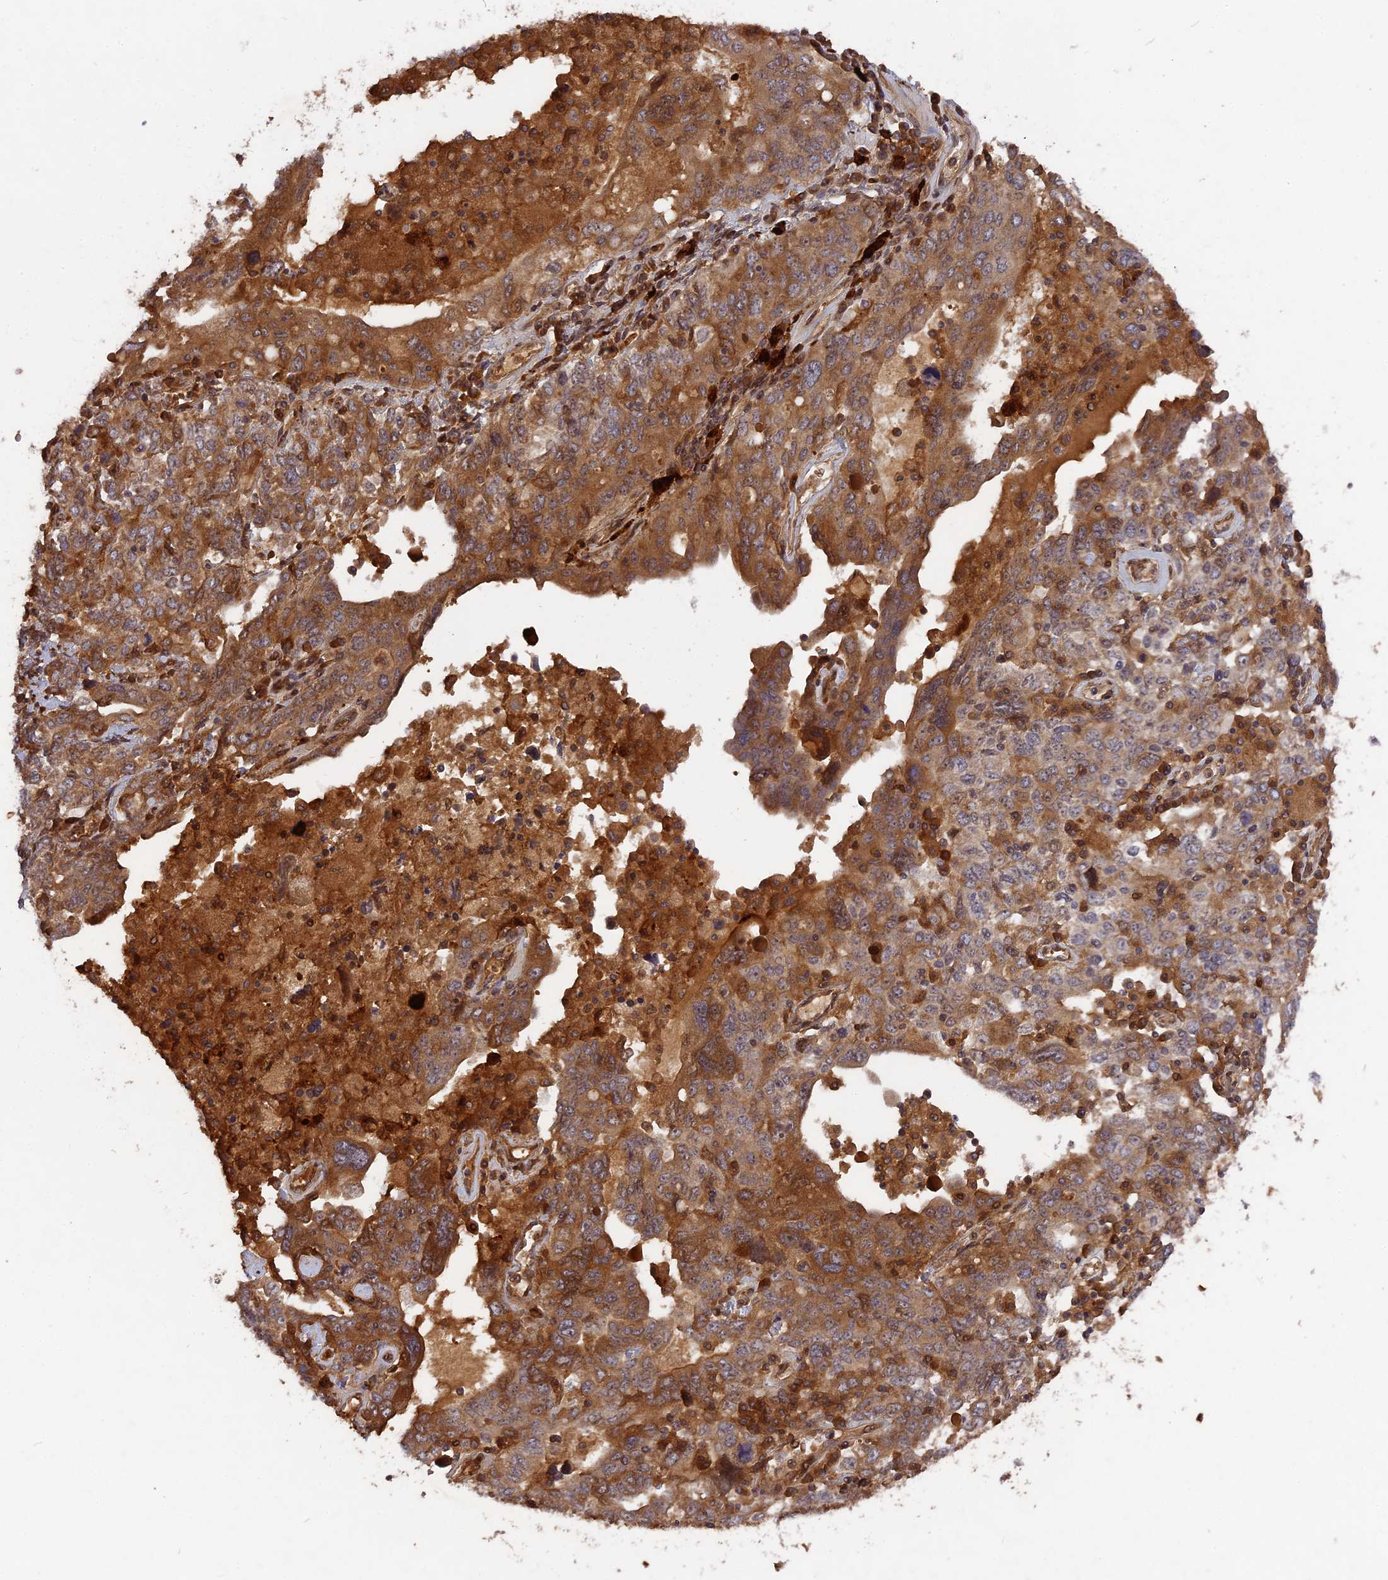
{"staining": {"intensity": "moderate", "quantity": ">75%", "location": "cytoplasmic/membranous"}, "tissue": "ovarian cancer", "cell_type": "Tumor cells", "image_type": "cancer", "snomed": [{"axis": "morphology", "description": "Carcinoma, endometroid"}, {"axis": "topography", "description": "Ovary"}], "caption": "Immunohistochemical staining of ovarian cancer shows medium levels of moderate cytoplasmic/membranous protein expression in about >75% of tumor cells.", "gene": "TMUB2", "patient": {"sex": "female", "age": 62}}